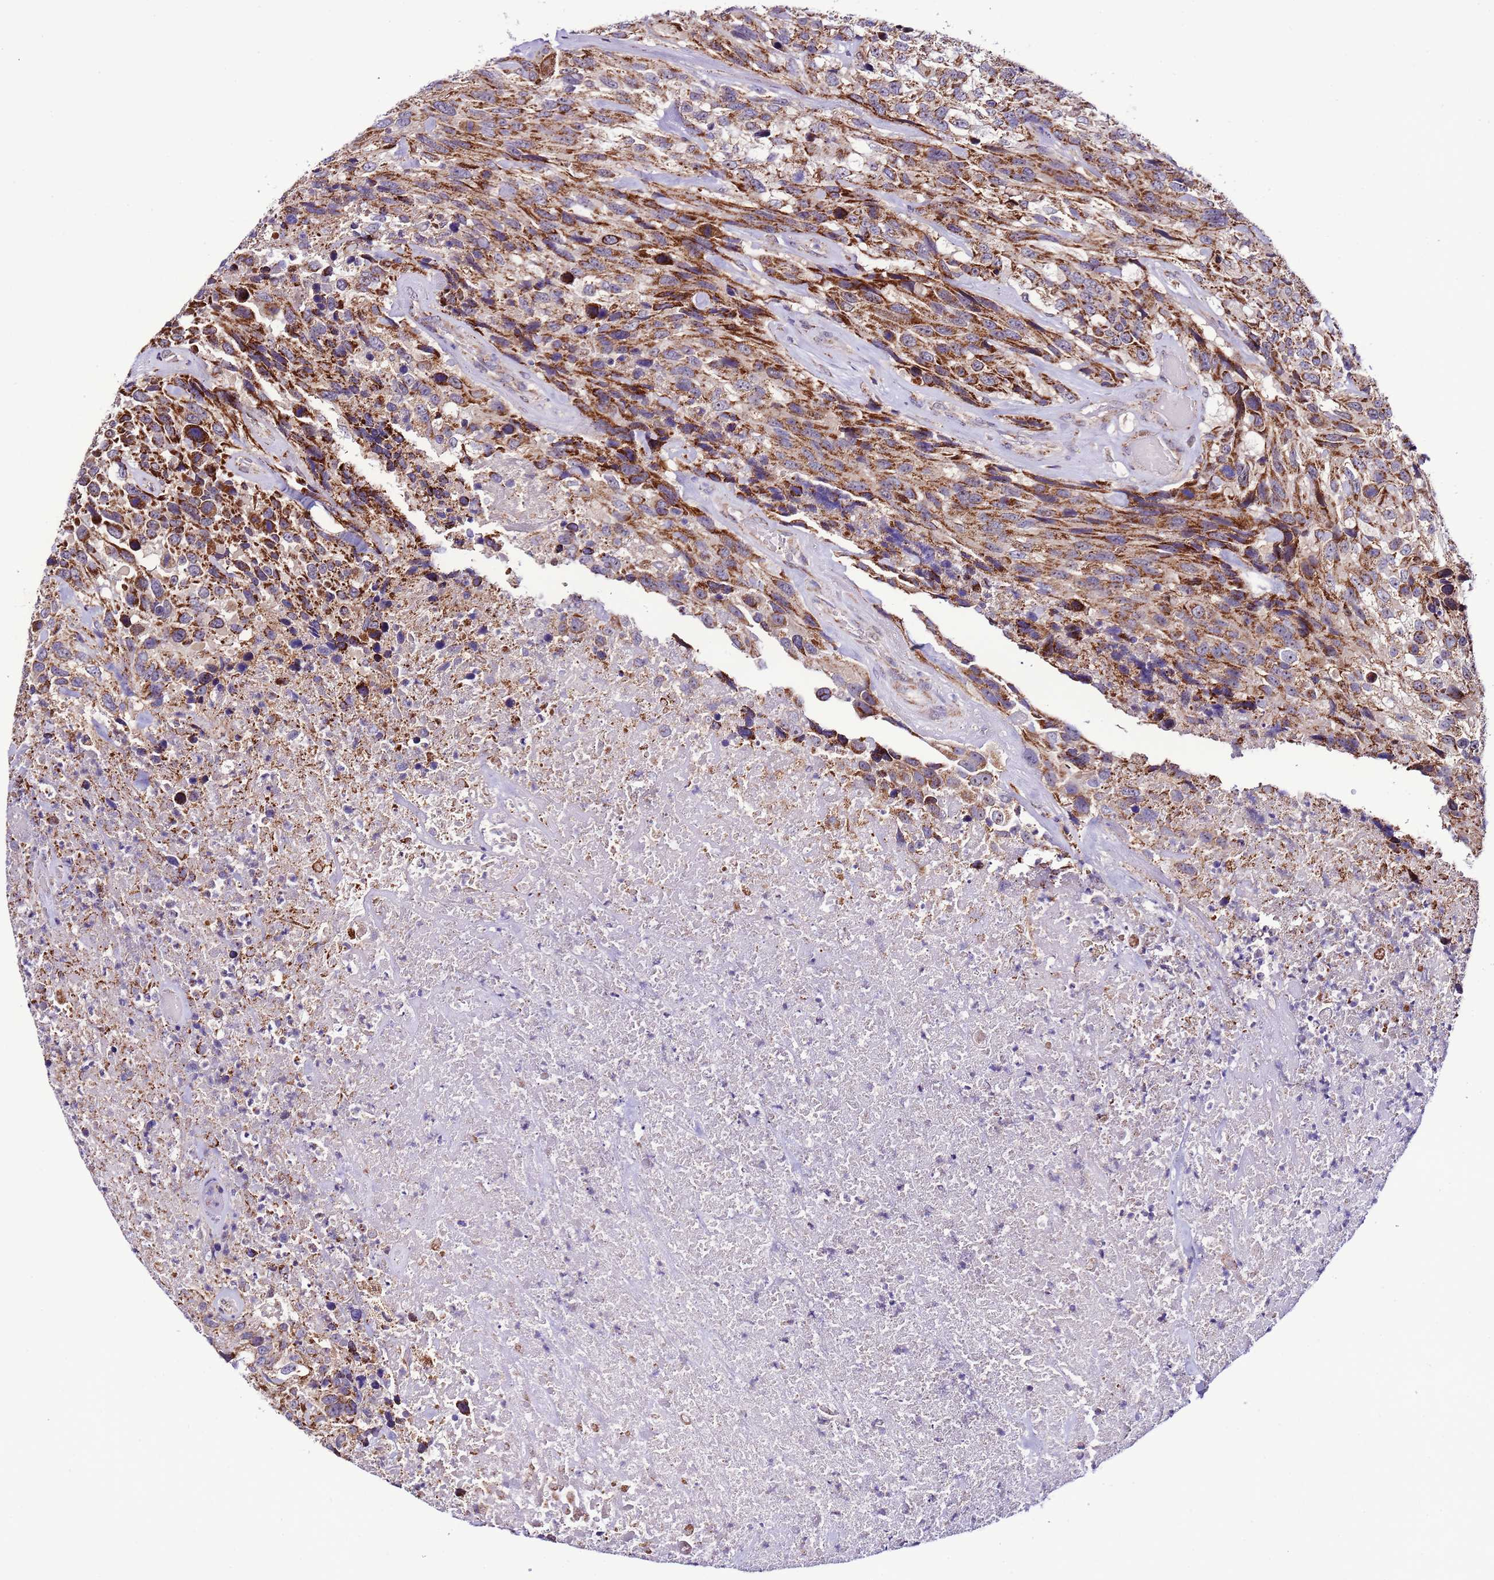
{"staining": {"intensity": "moderate", "quantity": ">75%", "location": "cytoplasmic/membranous"}, "tissue": "urothelial cancer", "cell_type": "Tumor cells", "image_type": "cancer", "snomed": [{"axis": "morphology", "description": "Urothelial carcinoma, High grade"}, {"axis": "topography", "description": "Urinary bladder"}], "caption": "Immunohistochemistry (IHC) (DAB (3,3'-diaminobenzidine)) staining of human urothelial cancer shows moderate cytoplasmic/membranous protein expression in about >75% of tumor cells.", "gene": "UEVLD", "patient": {"sex": "female", "age": 70}}